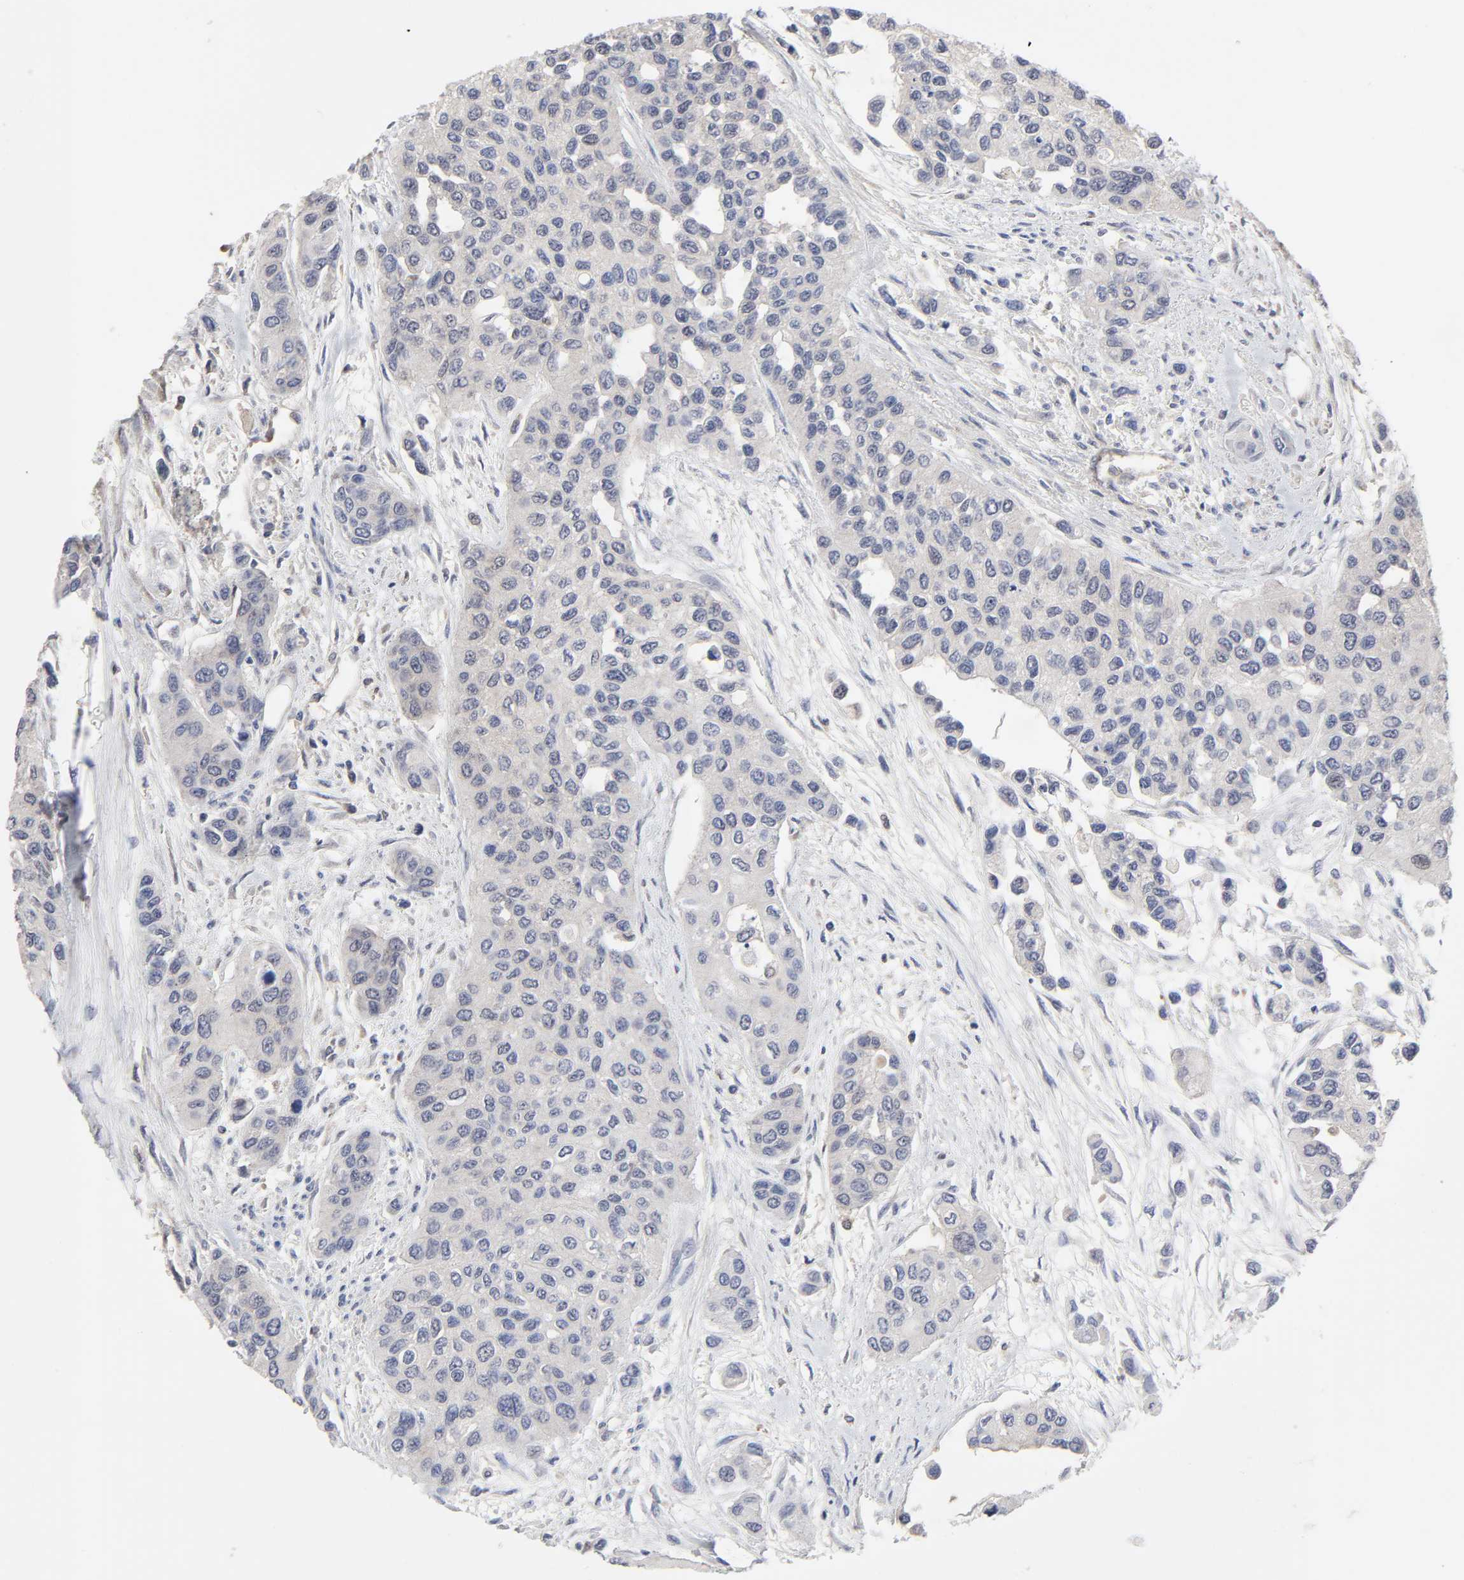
{"staining": {"intensity": "negative", "quantity": "none", "location": "none"}, "tissue": "urothelial cancer", "cell_type": "Tumor cells", "image_type": "cancer", "snomed": [{"axis": "morphology", "description": "Urothelial carcinoma, High grade"}, {"axis": "topography", "description": "Urinary bladder"}], "caption": "A high-resolution histopathology image shows immunohistochemistry staining of urothelial carcinoma (high-grade), which demonstrates no significant expression in tumor cells.", "gene": "CASP9", "patient": {"sex": "female", "age": 56}}